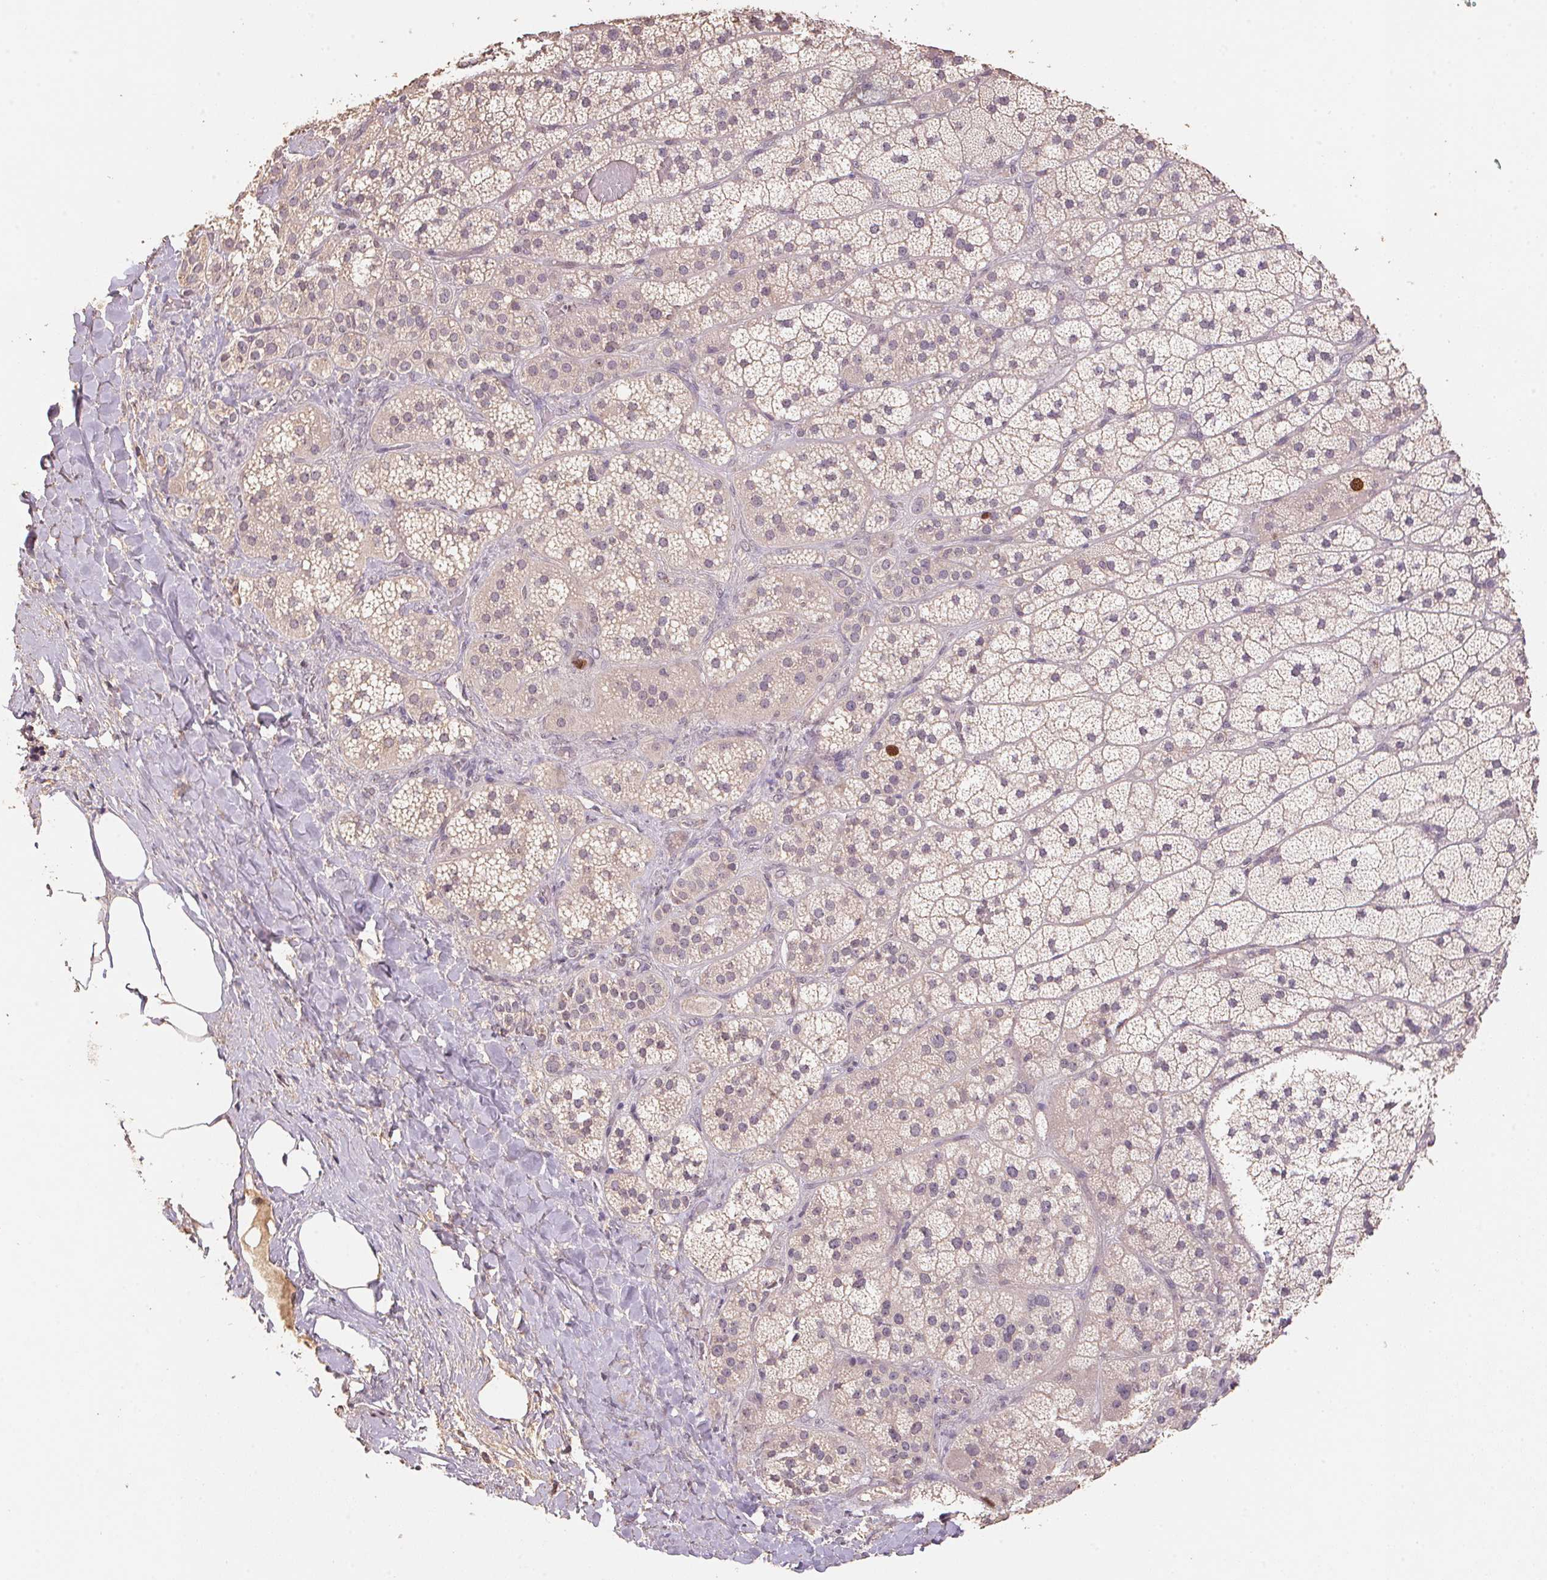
{"staining": {"intensity": "moderate", "quantity": "<25%", "location": "cytoplasmic/membranous"}, "tissue": "adrenal gland", "cell_type": "Glandular cells", "image_type": "normal", "snomed": [{"axis": "morphology", "description": "Normal tissue, NOS"}, {"axis": "topography", "description": "Adrenal gland"}], "caption": "Immunohistochemistry (IHC) (DAB) staining of unremarkable human adrenal gland displays moderate cytoplasmic/membranous protein expression in approximately <25% of glandular cells. The staining was performed using DAB, with brown indicating positive protein expression. Nuclei are stained blue with hematoxylin.", "gene": "CENPF", "patient": {"sex": "male", "age": 57}}